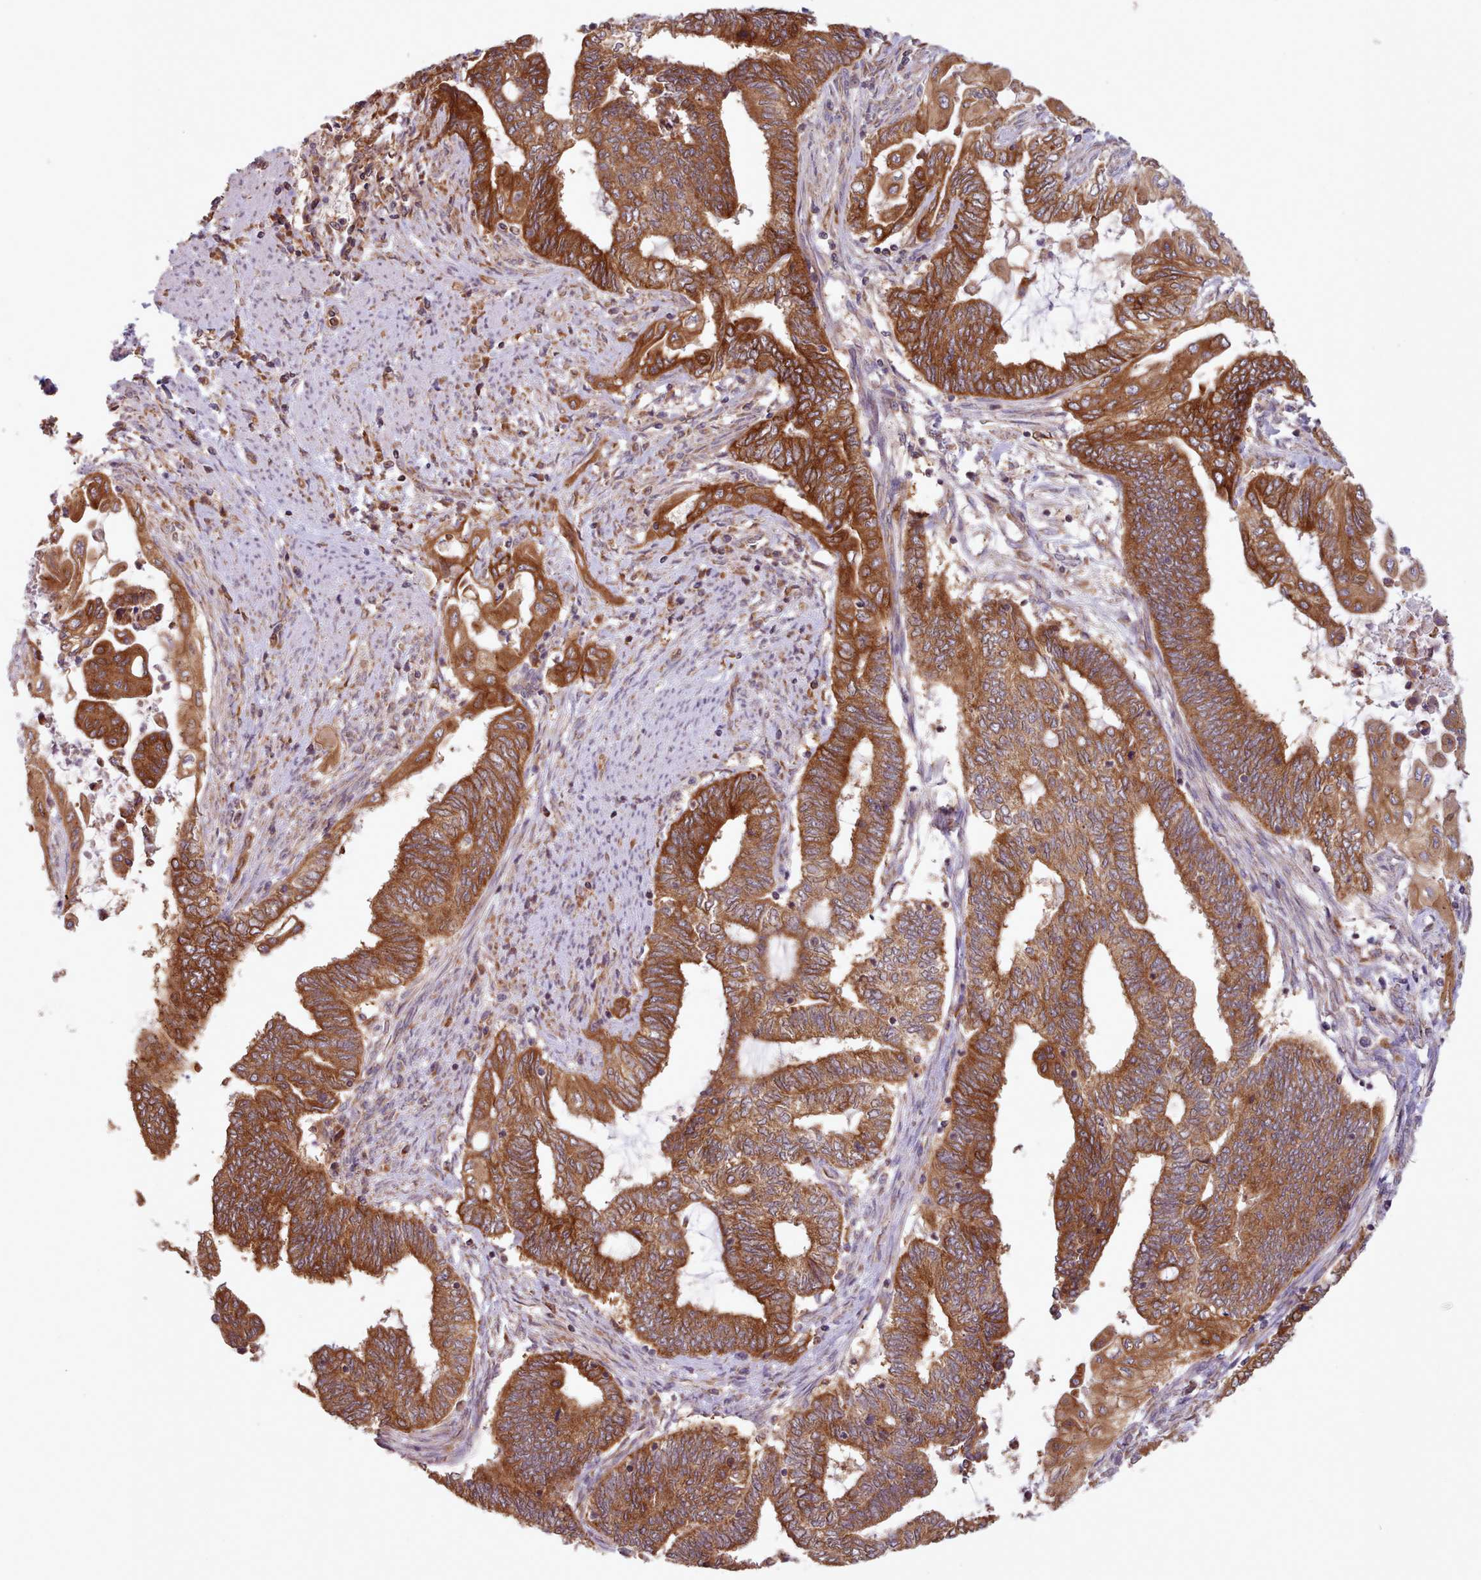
{"staining": {"intensity": "strong", "quantity": ">75%", "location": "cytoplasmic/membranous"}, "tissue": "endometrial cancer", "cell_type": "Tumor cells", "image_type": "cancer", "snomed": [{"axis": "morphology", "description": "Adenocarcinoma, NOS"}, {"axis": "topography", "description": "Uterus"}, {"axis": "topography", "description": "Endometrium"}], "caption": "The micrograph exhibits immunohistochemical staining of endometrial adenocarcinoma. There is strong cytoplasmic/membranous staining is seen in about >75% of tumor cells.", "gene": "CRYBG1", "patient": {"sex": "female", "age": 70}}